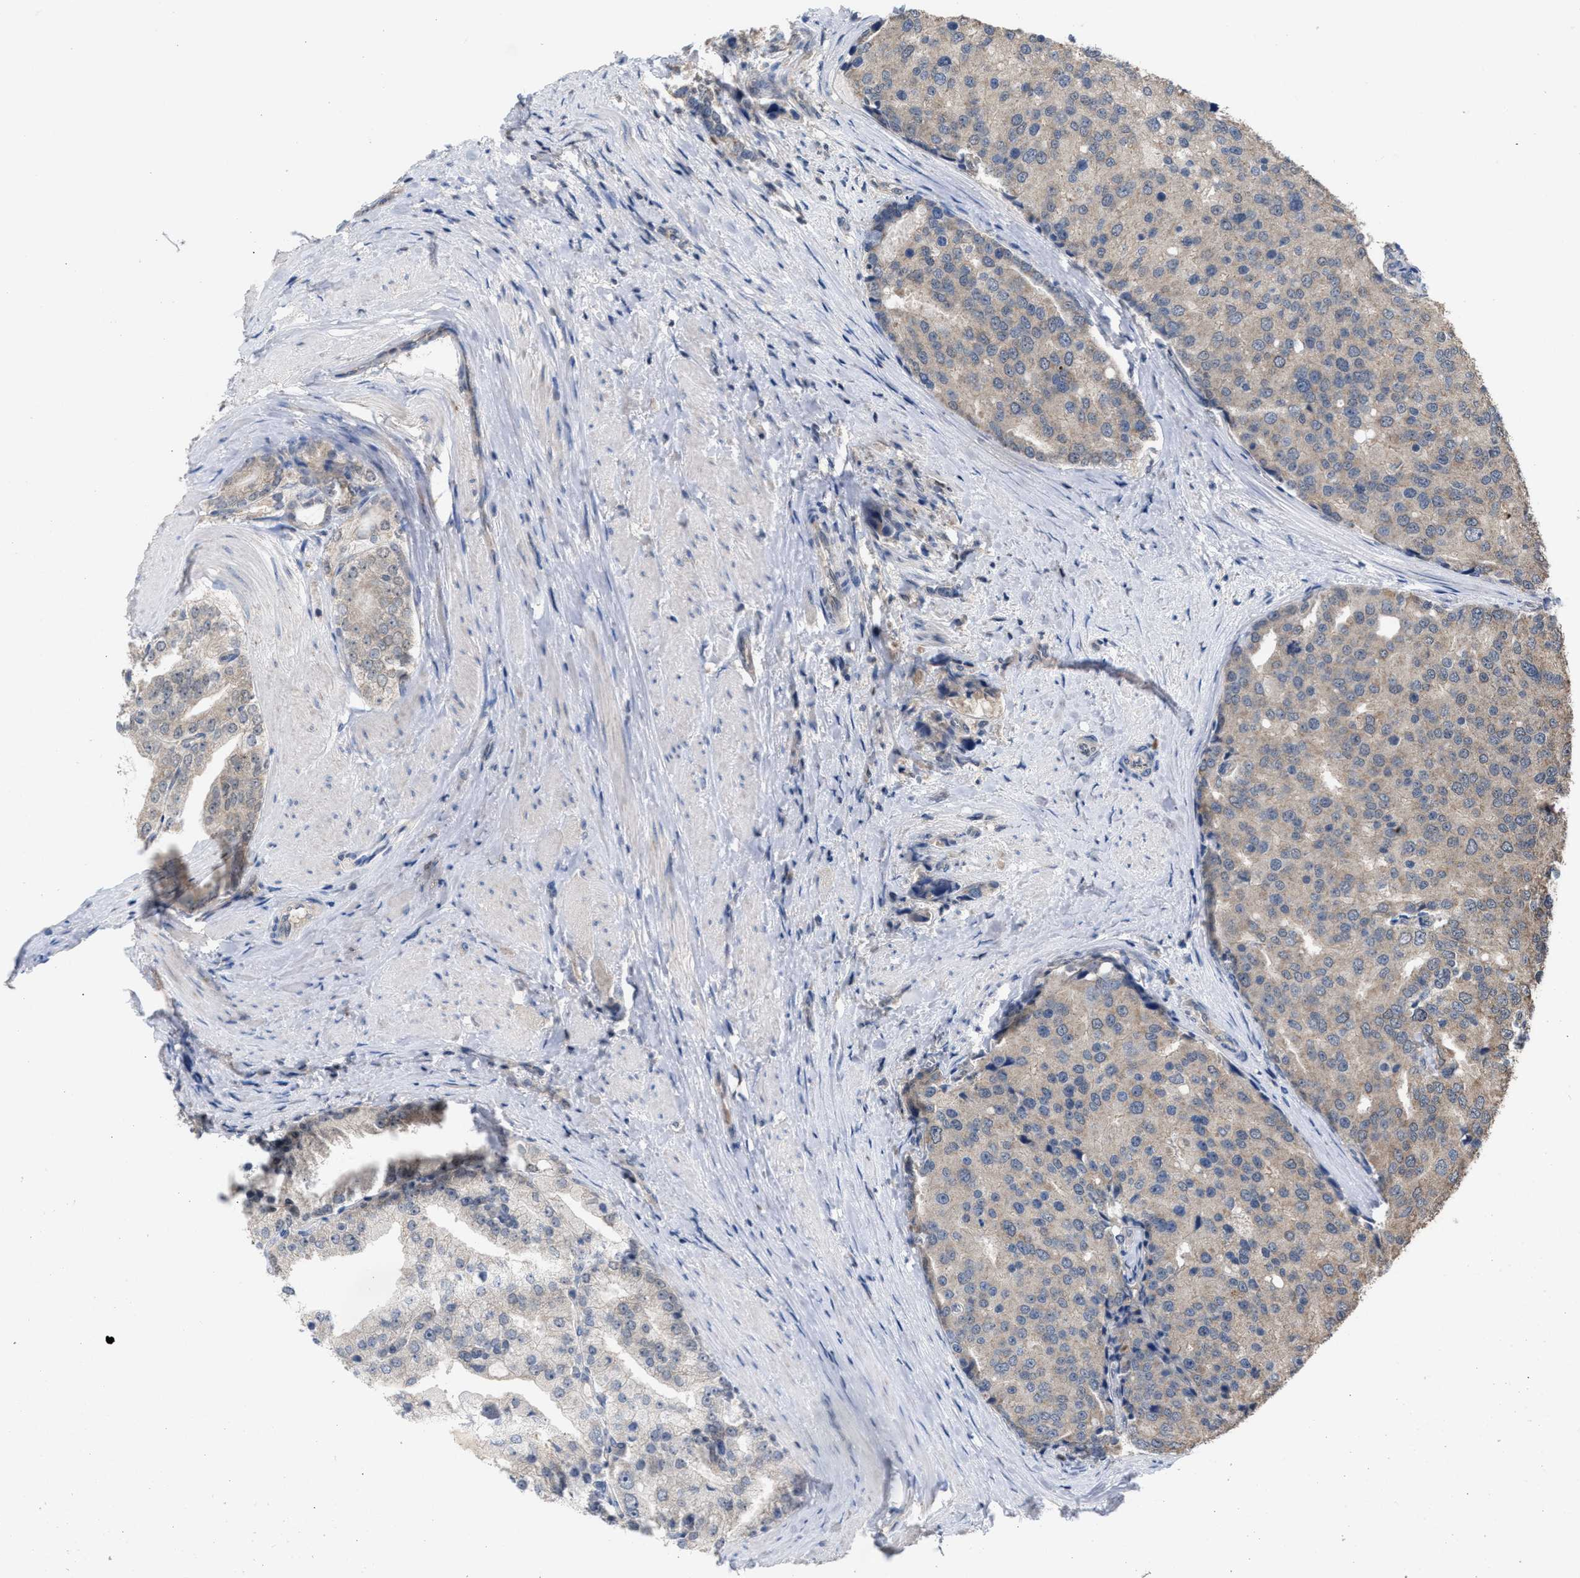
{"staining": {"intensity": "weak", "quantity": ">75%", "location": "cytoplasmic/membranous"}, "tissue": "prostate cancer", "cell_type": "Tumor cells", "image_type": "cancer", "snomed": [{"axis": "morphology", "description": "Adenocarcinoma, High grade"}, {"axis": "topography", "description": "Prostate"}], "caption": "Immunohistochemistry (IHC) staining of adenocarcinoma (high-grade) (prostate), which reveals low levels of weak cytoplasmic/membranous positivity in approximately >75% of tumor cells indicating weak cytoplasmic/membranous protein positivity. The staining was performed using DAB (brown) for protein detection and nuclei were counterstained in hematoxylin (blue).", "gene": "C9orf78", "patient": {"sex": "male", "age": 50}}